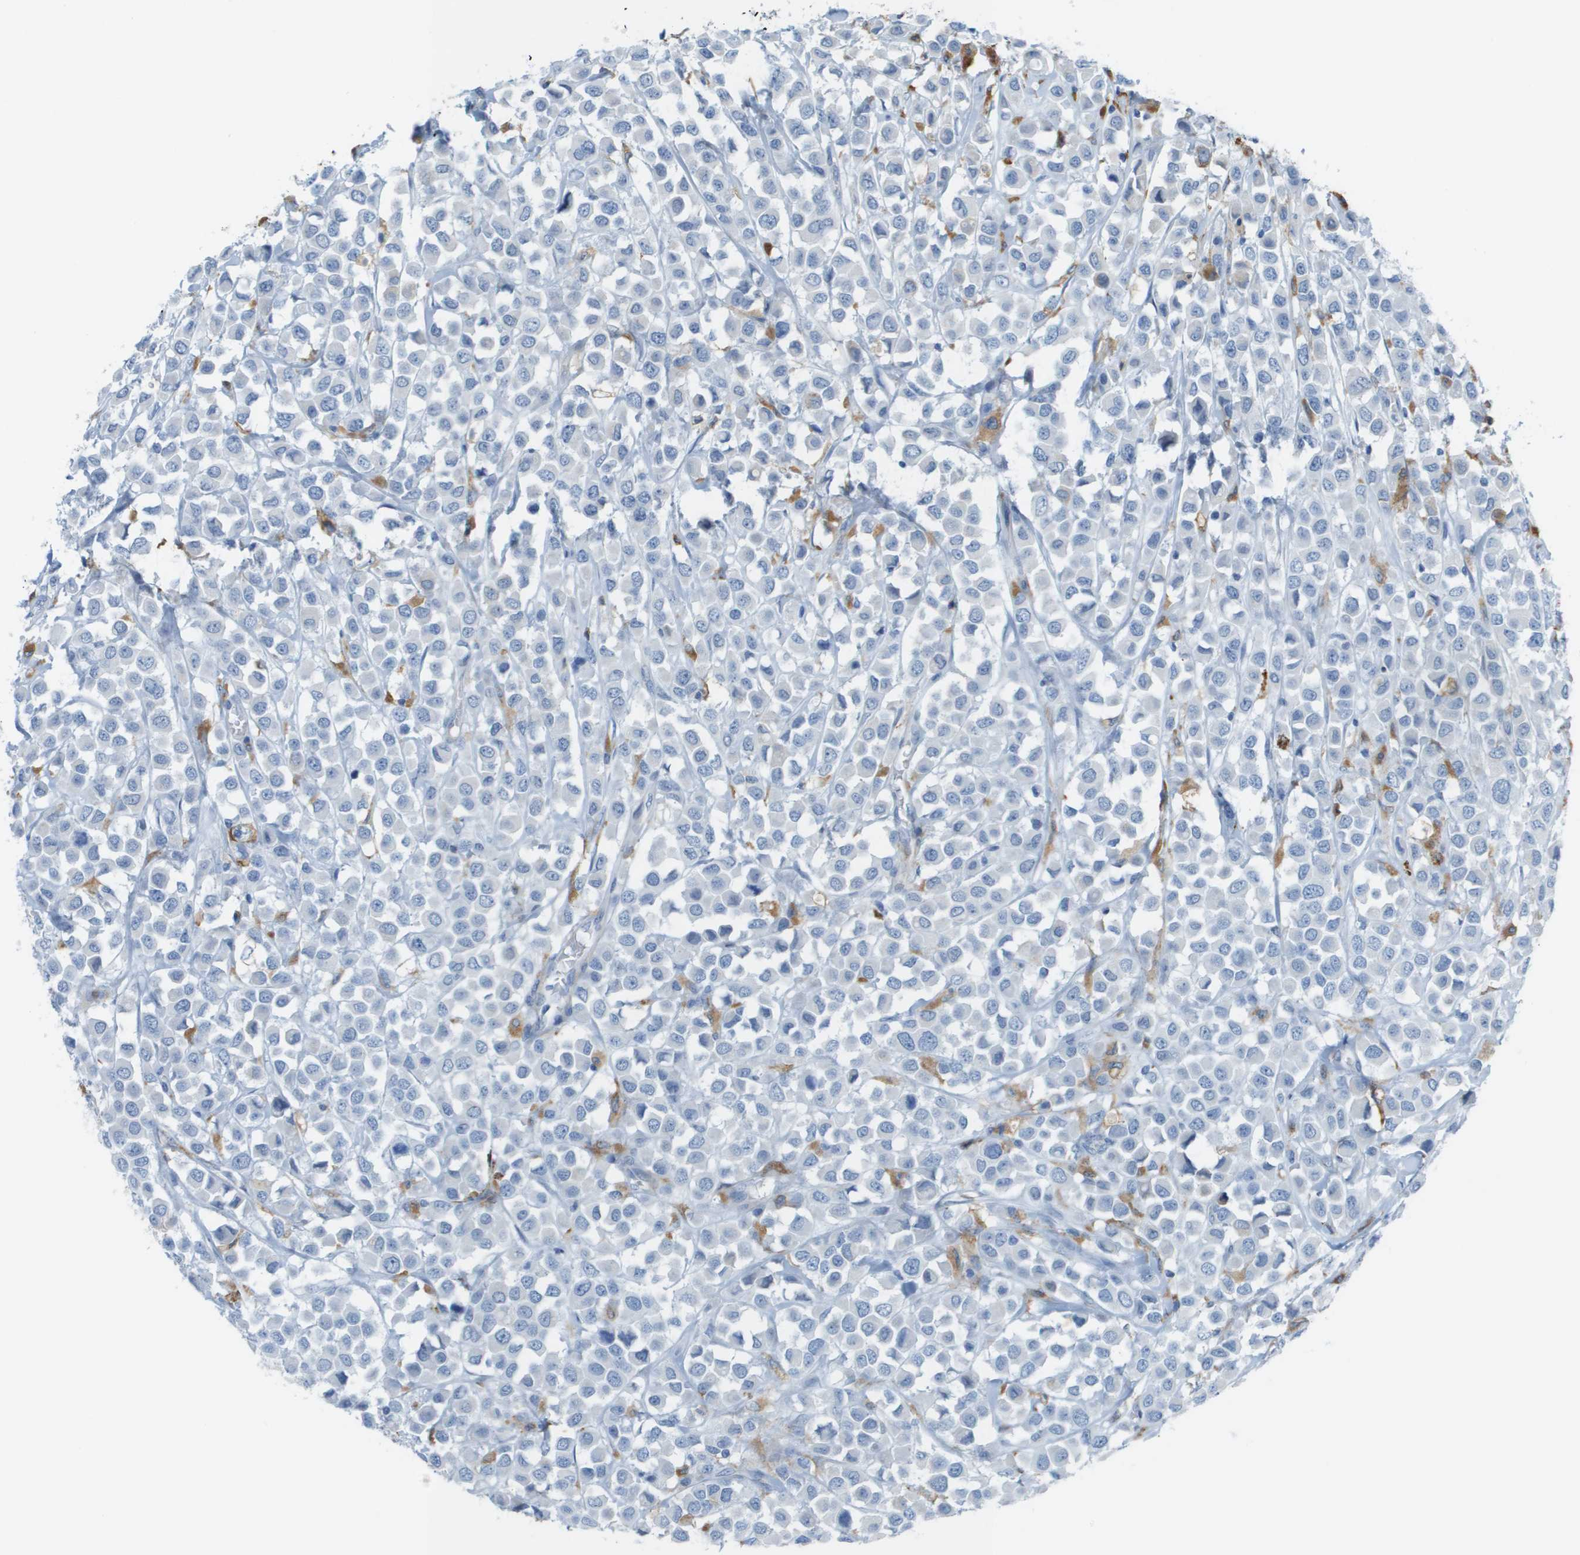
{"staining": {"intensity": "negative", "quantity": "none", "location": "none"}, "tissue": "breast cancer", "cell_type": "Tumor cells", "image_type": "cancer", "snomed": [{"axis": "morphology", "description": "Duct carcinoma"}, {"axis": "topography", "description": "Breast"}], "caption": "Breast cancer was stained to show a protein in brown. There is no significant positivity in tumor cells.", "gene": "ZBTB43", "patient": {"sex": "female", "age": 61}}